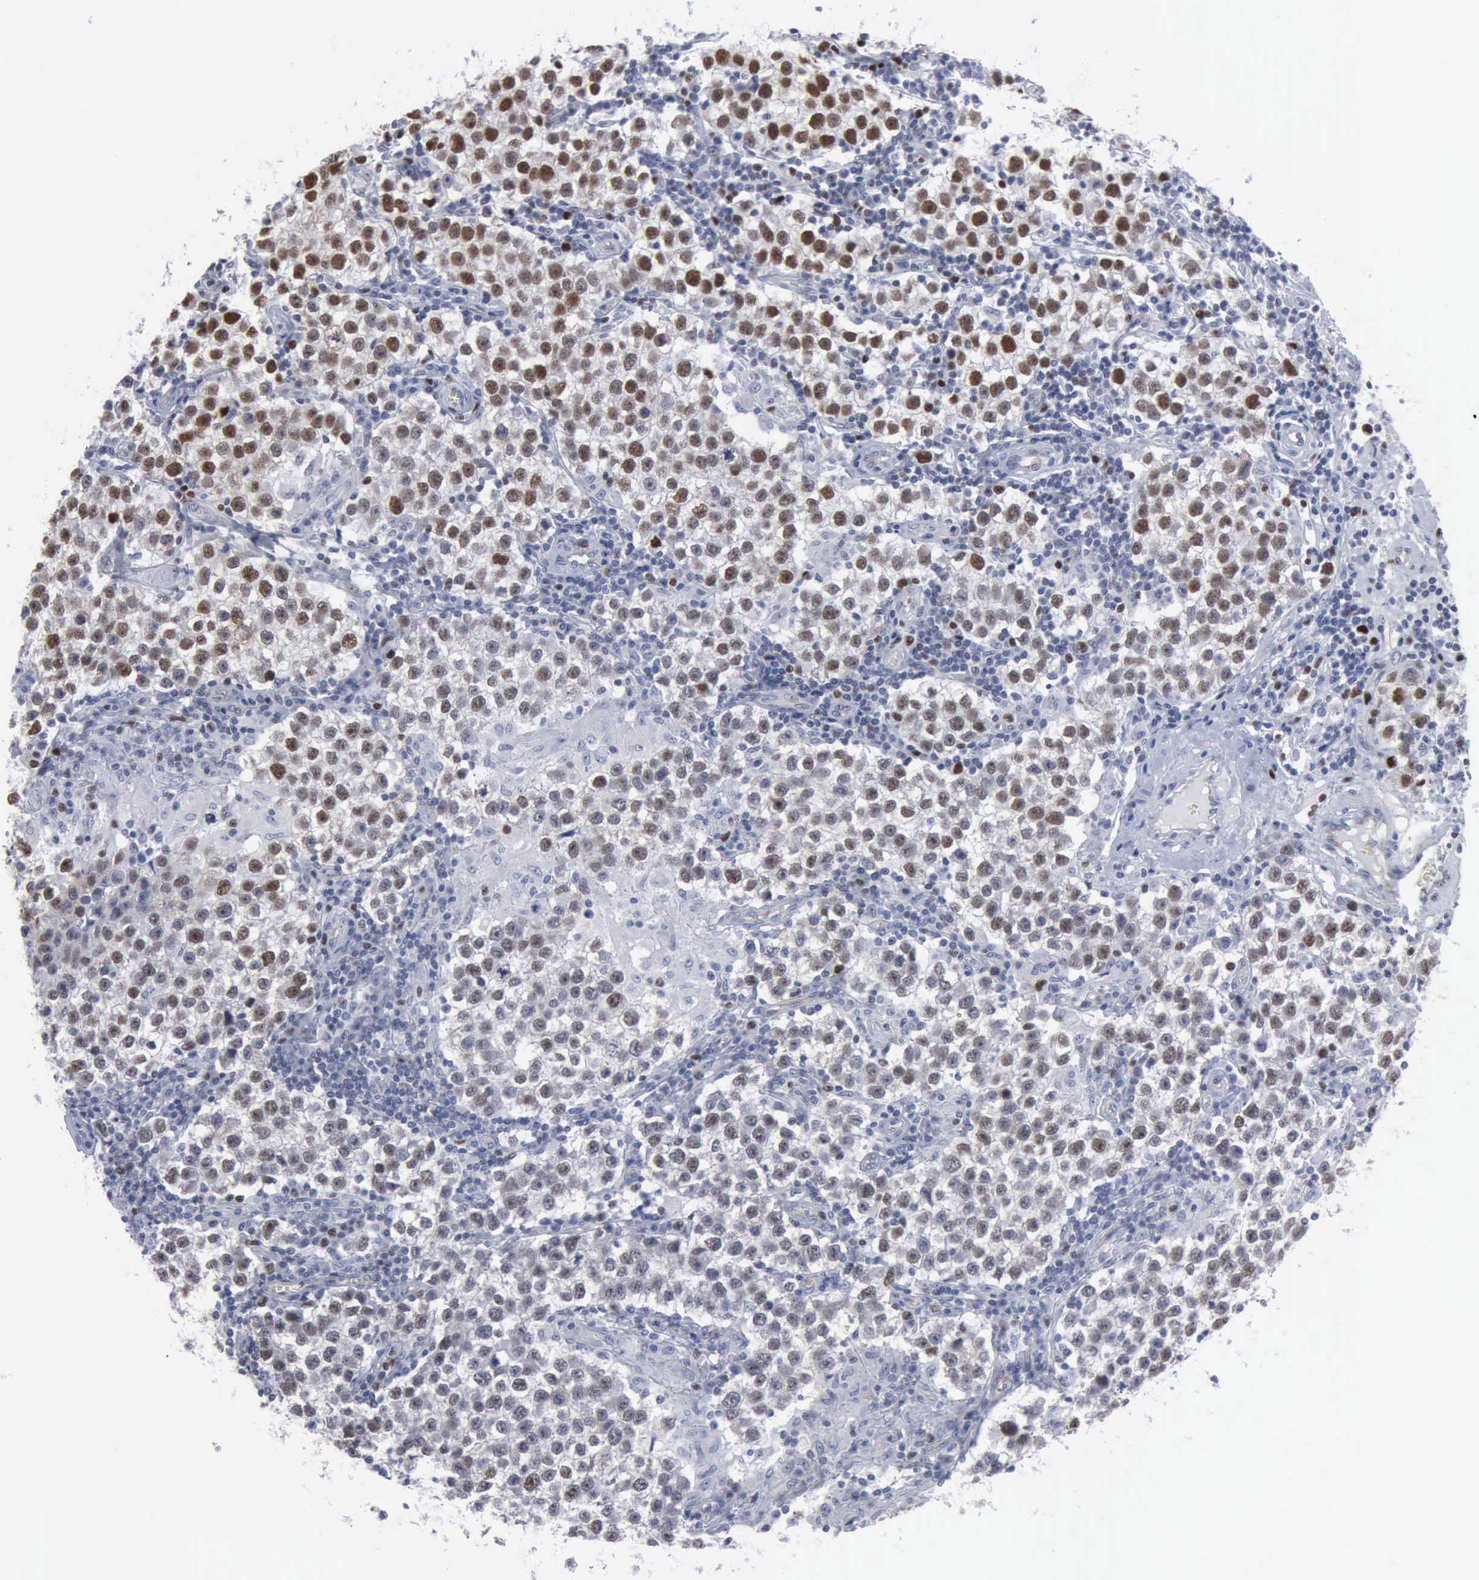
{"staining": {"intensity": "strong", "quantity": "<25%", "location": "nuclear"}, "tissue": "testis cancer", "cell_type": "Tumor cells", "image_type": "cancer", "snomed": [{"axis": "morphology", "description": "Seminoma, NOS"}, {"axis": "topography", "description": "Testis"}], "caption": "Seminoma (testis) was stained to show a protein in brown. There is medium levels of strong nuclear expression in approximately <25% of tumor cells. Using DAB (3,3'-diaminobenzidine) (brown) and hematoxylin (blue) stains, captured at high magnification using brightfield microscopy.", "gene": "MCM5", "patient": {"sex": "male", "age": 36}}